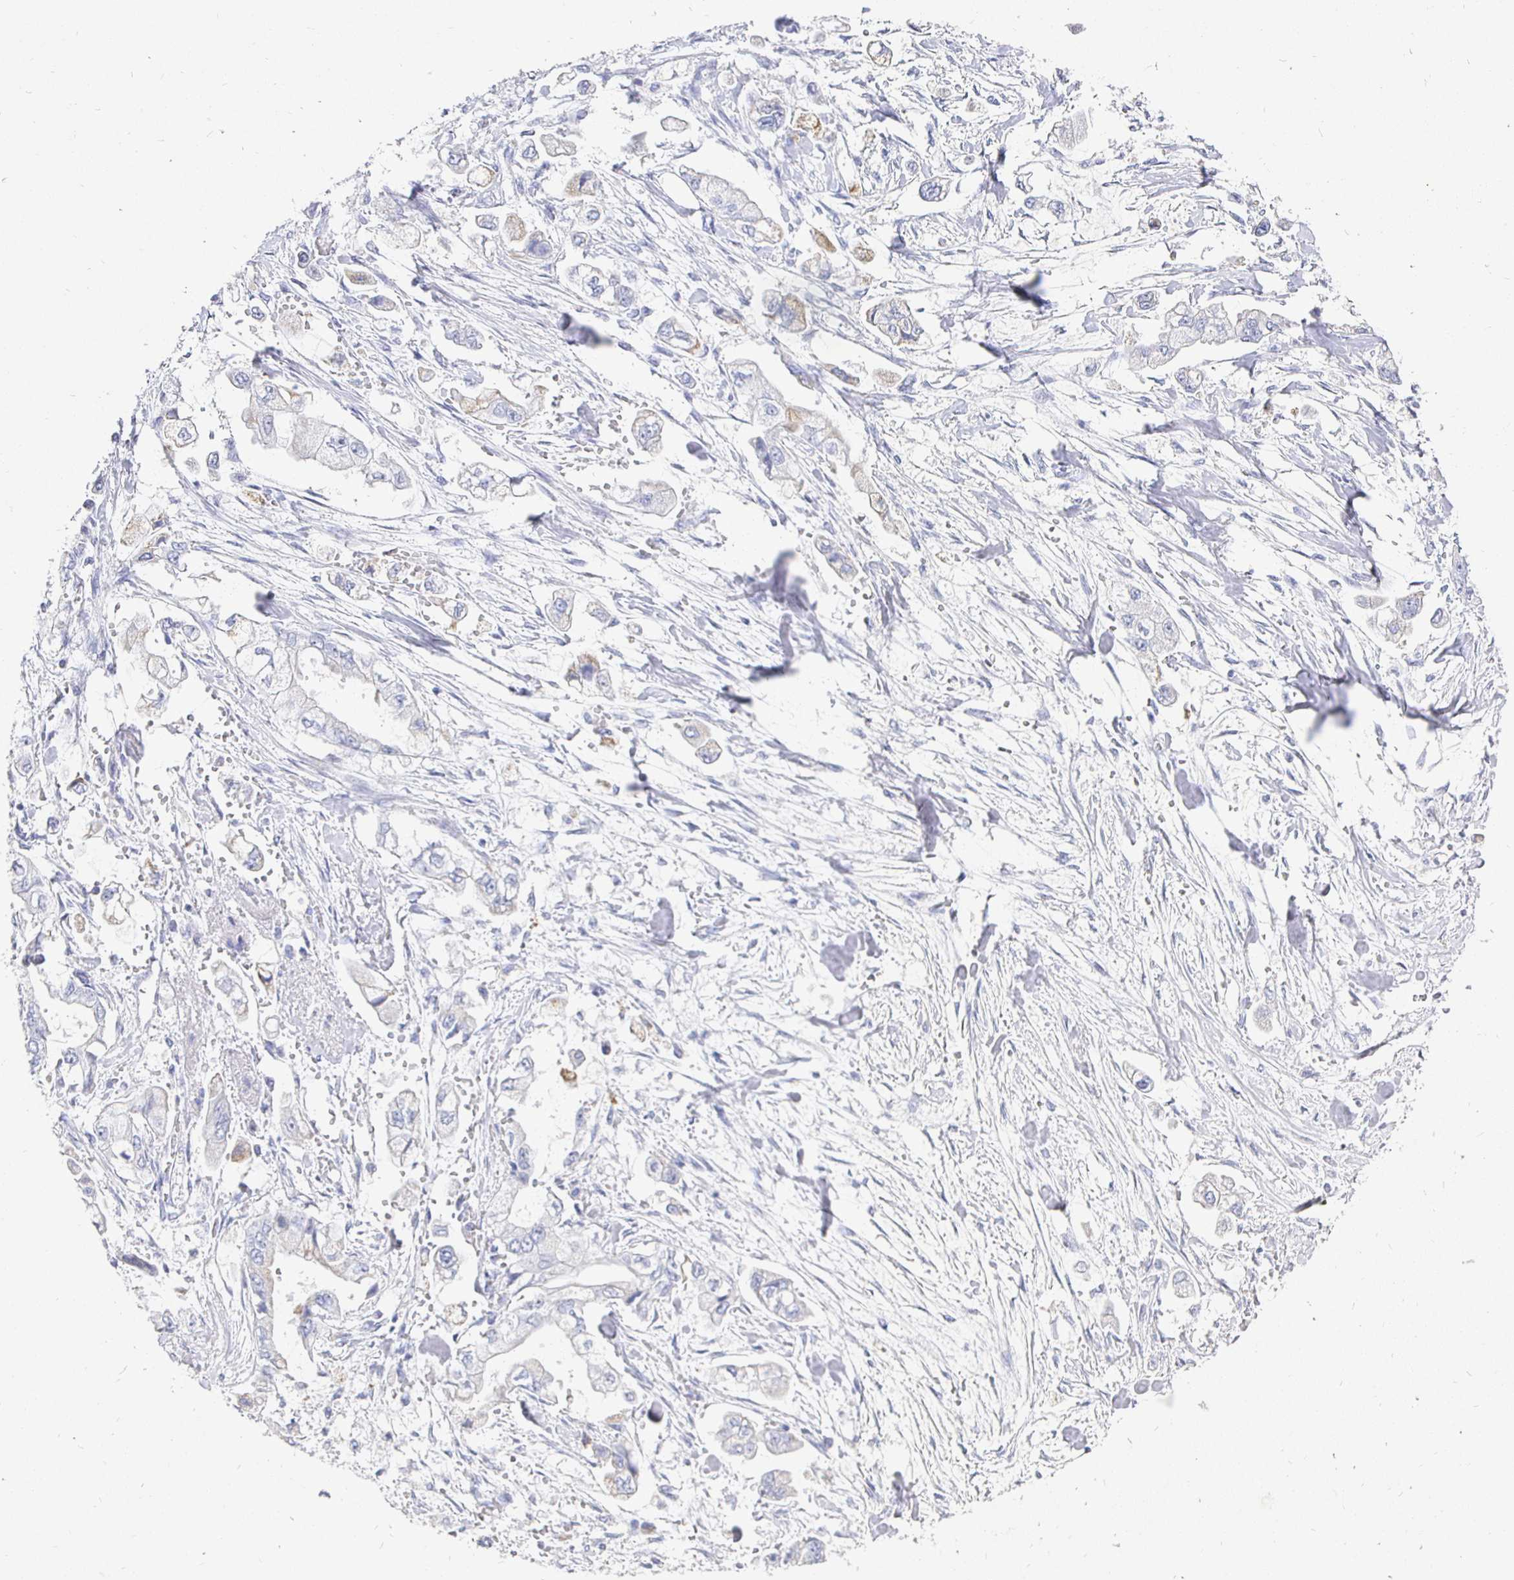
{"staining": {"intensity": "negative", "quantity": "none", "location": "none"}, "tissue": "stomach cancer", "cell_type": "Tumor cells", "image_type": "cancer", "snomed": [{"axis": "morphology", "description": "Adenocarcinoma, NOS"}, {"axis": "topography", "description": "Stomach"}], "caption": "Stomach cancer (adenocarcinoma) stained for a protein using immunohistochemistry (IHC) shows no positivity tumor cells.", "gene": "CR2", "patient": {"sex": "male", "age": 62}}